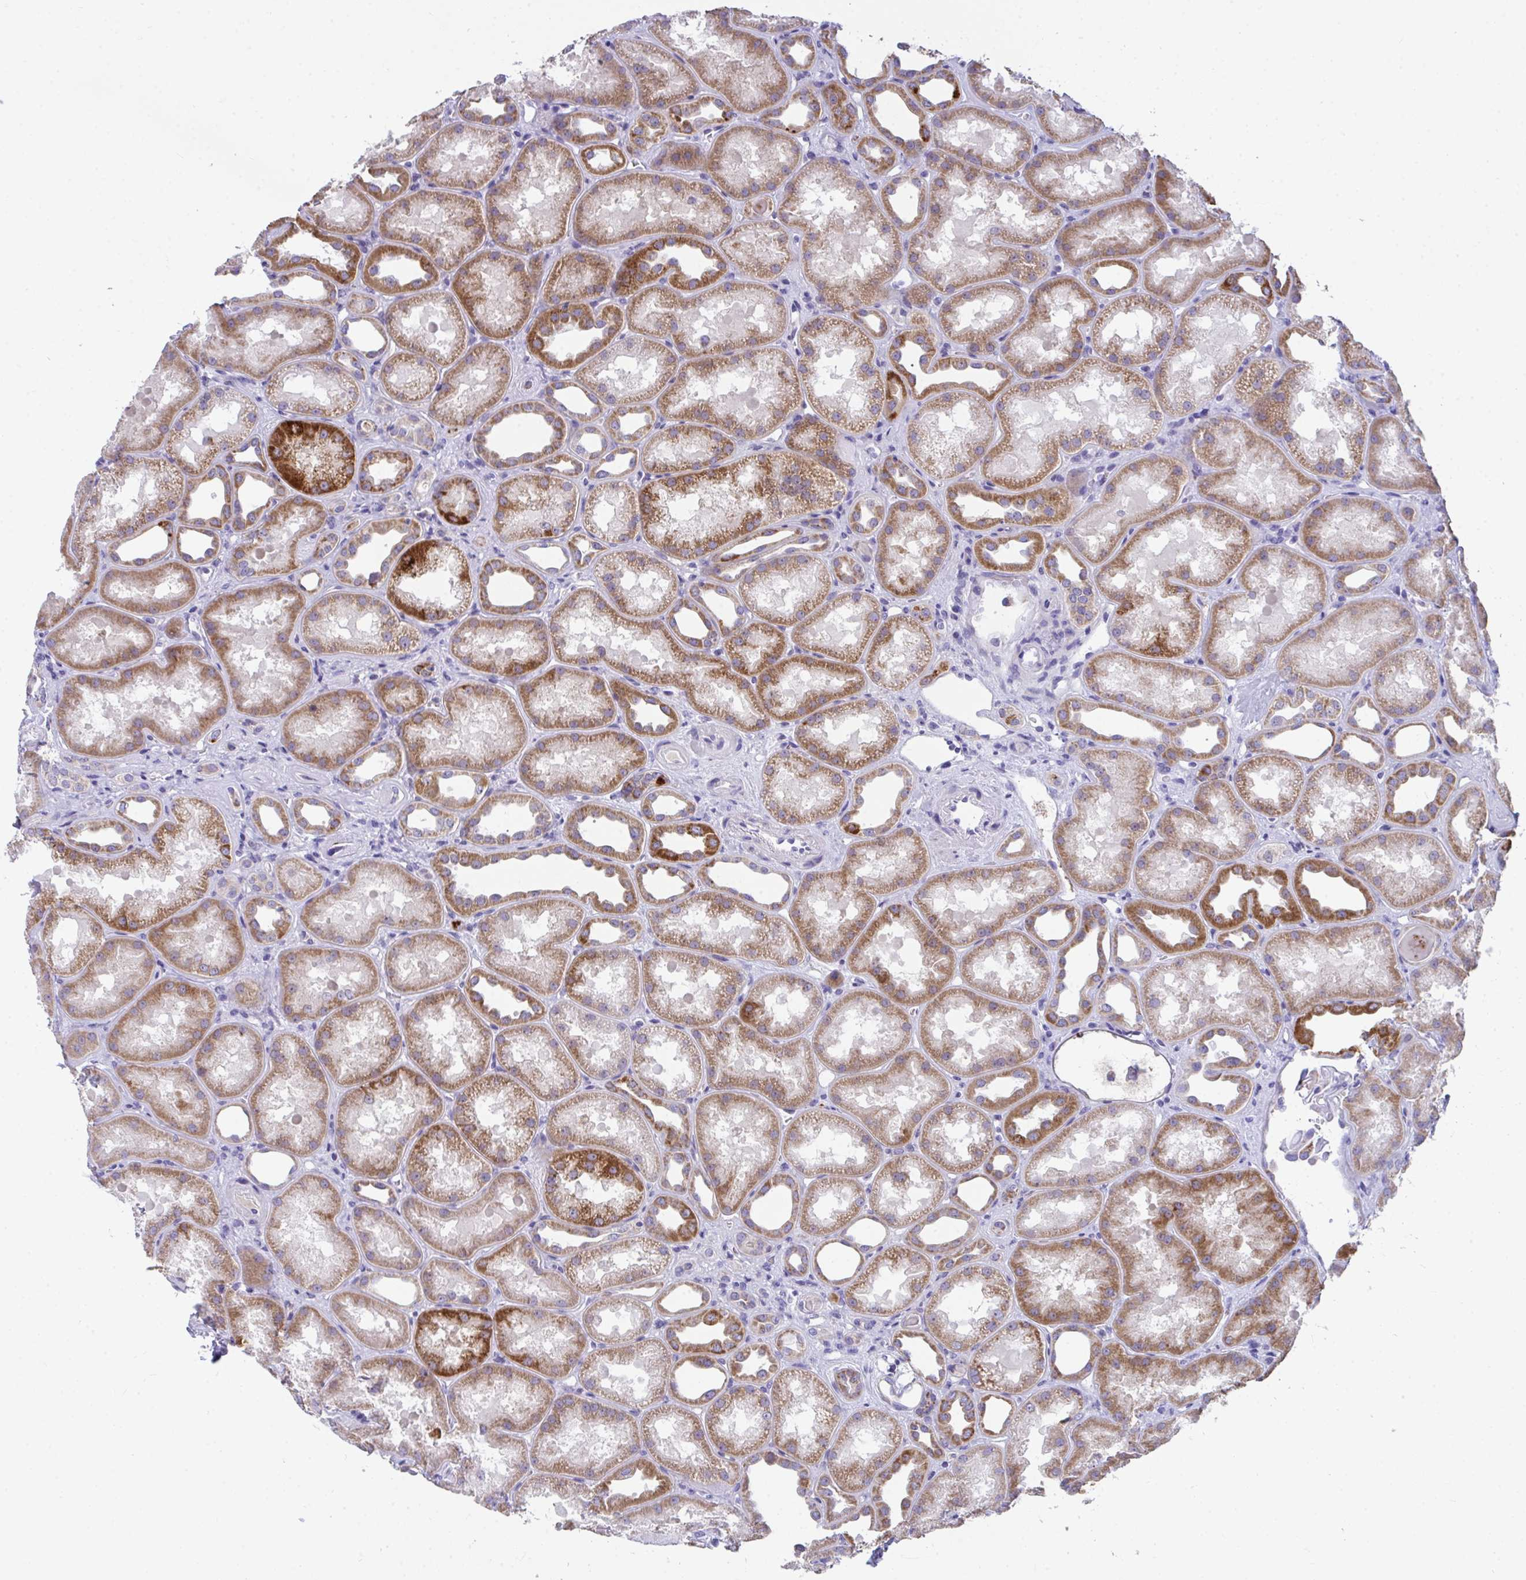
{"staining": {"intensity": "negative", "quantity": "none", "location": "none"}, "tissue": "kidney", "cell_type": "Cells in glomeruli", "image_type": "normal", "snomed": [{"axis": "morphology", "description": "Normal tissue, NOS"}, {"axis": "topography", "description": "Kidney"}], "caption": "Kidney stained for a protein using IHC shows no staining cells in glomeruli.", "gene": "COA5", "patient": {"sex": "male", "age": 61}}